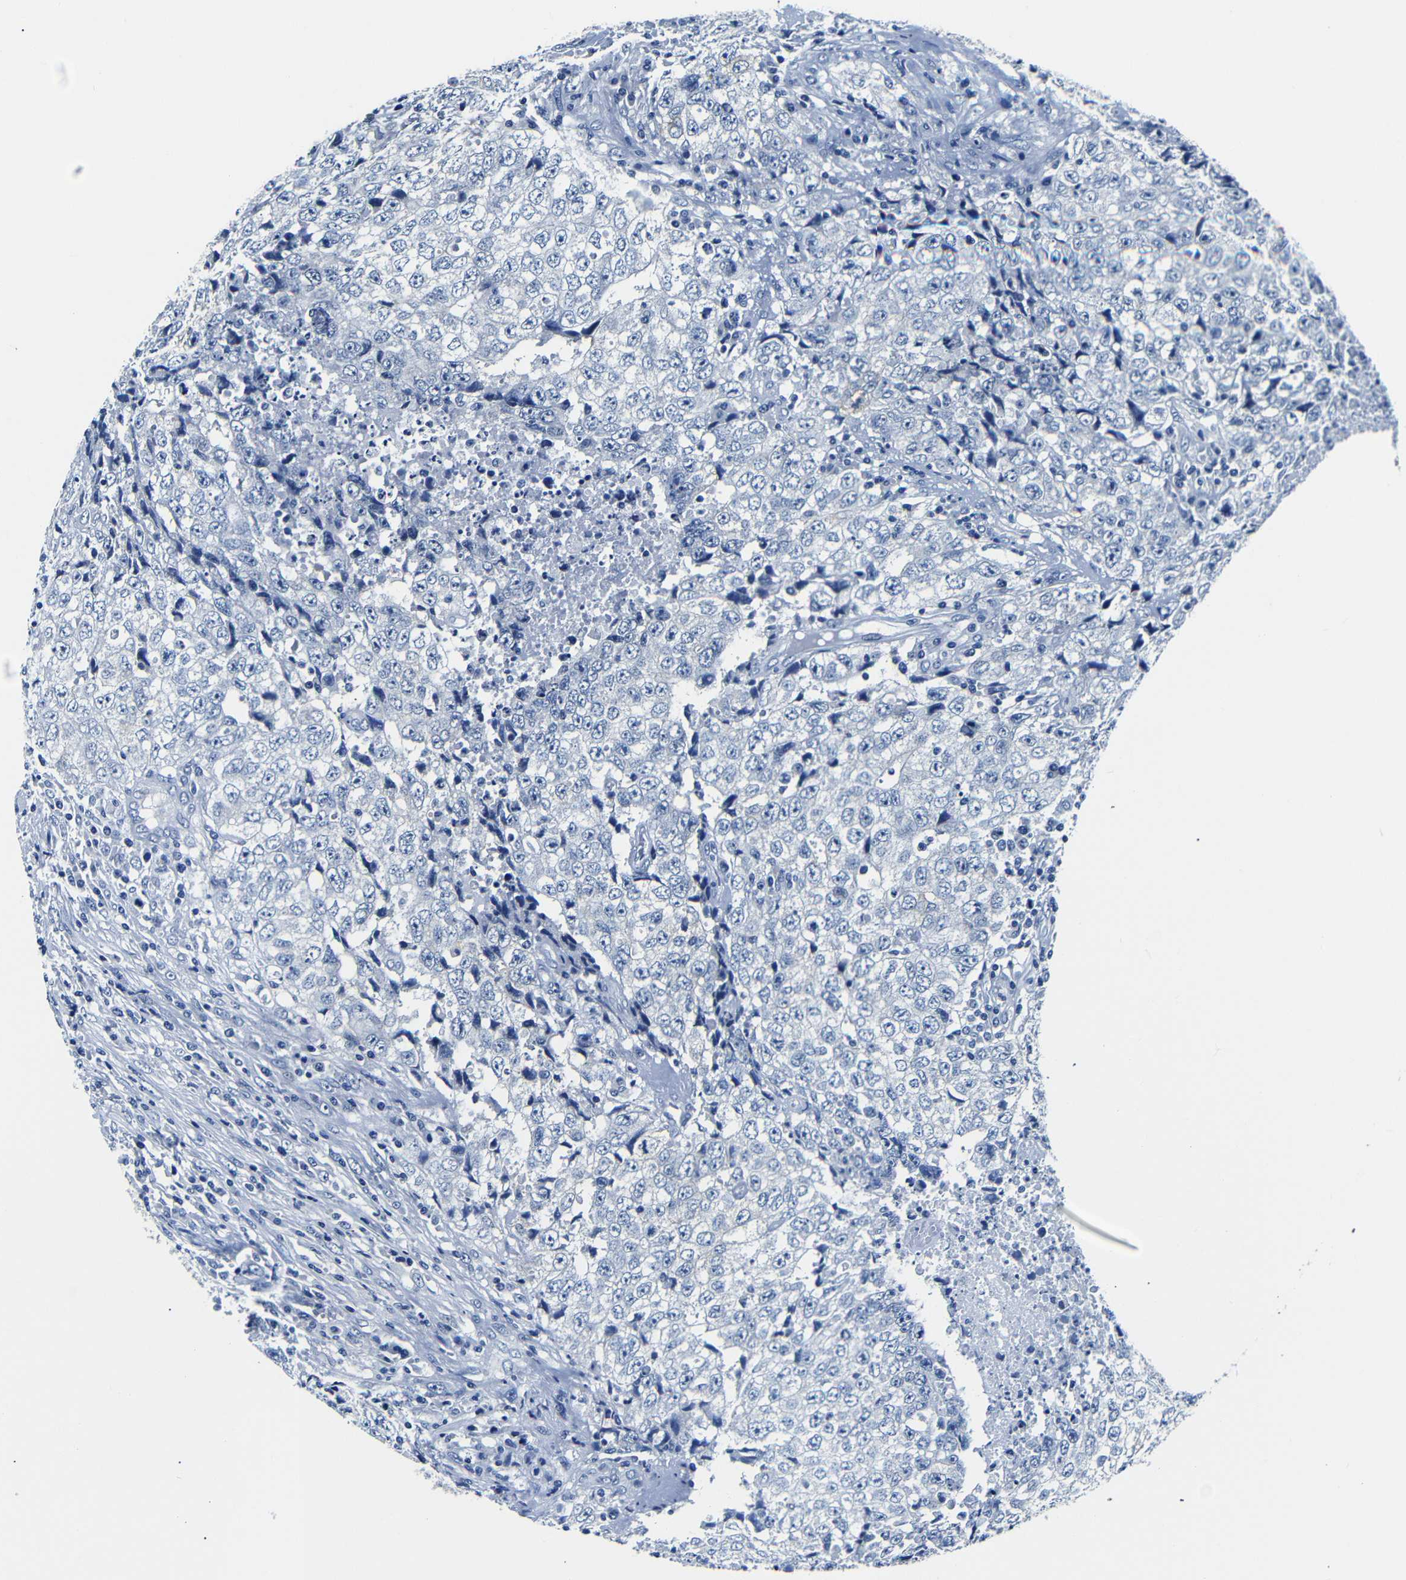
{"staining": {"intensity": "negative", "quantity": "none", "location": "none"}, "tissue": "testis cancer", "cell_type": "Tumor cells", "image_type": "cancer", "snomed": [{"axis": "morphology", "description": "Necrosis, NOS"}, {"axis": "morphology", "description": "Carcinoma, Embryonal, NOS"}, {"axis": "topography", "description": "Testis"}], "caption": "Immunohistochemistry (IHC) micrograph of neoplastic tissue: human embryonal carcinoma (testis) stained with DAB (3,3'-diaminobenzidine) reveals no significant protein staining in tumor cells.", "gene": "GAP43", "patient": {"sex": "male", "age": 19}}